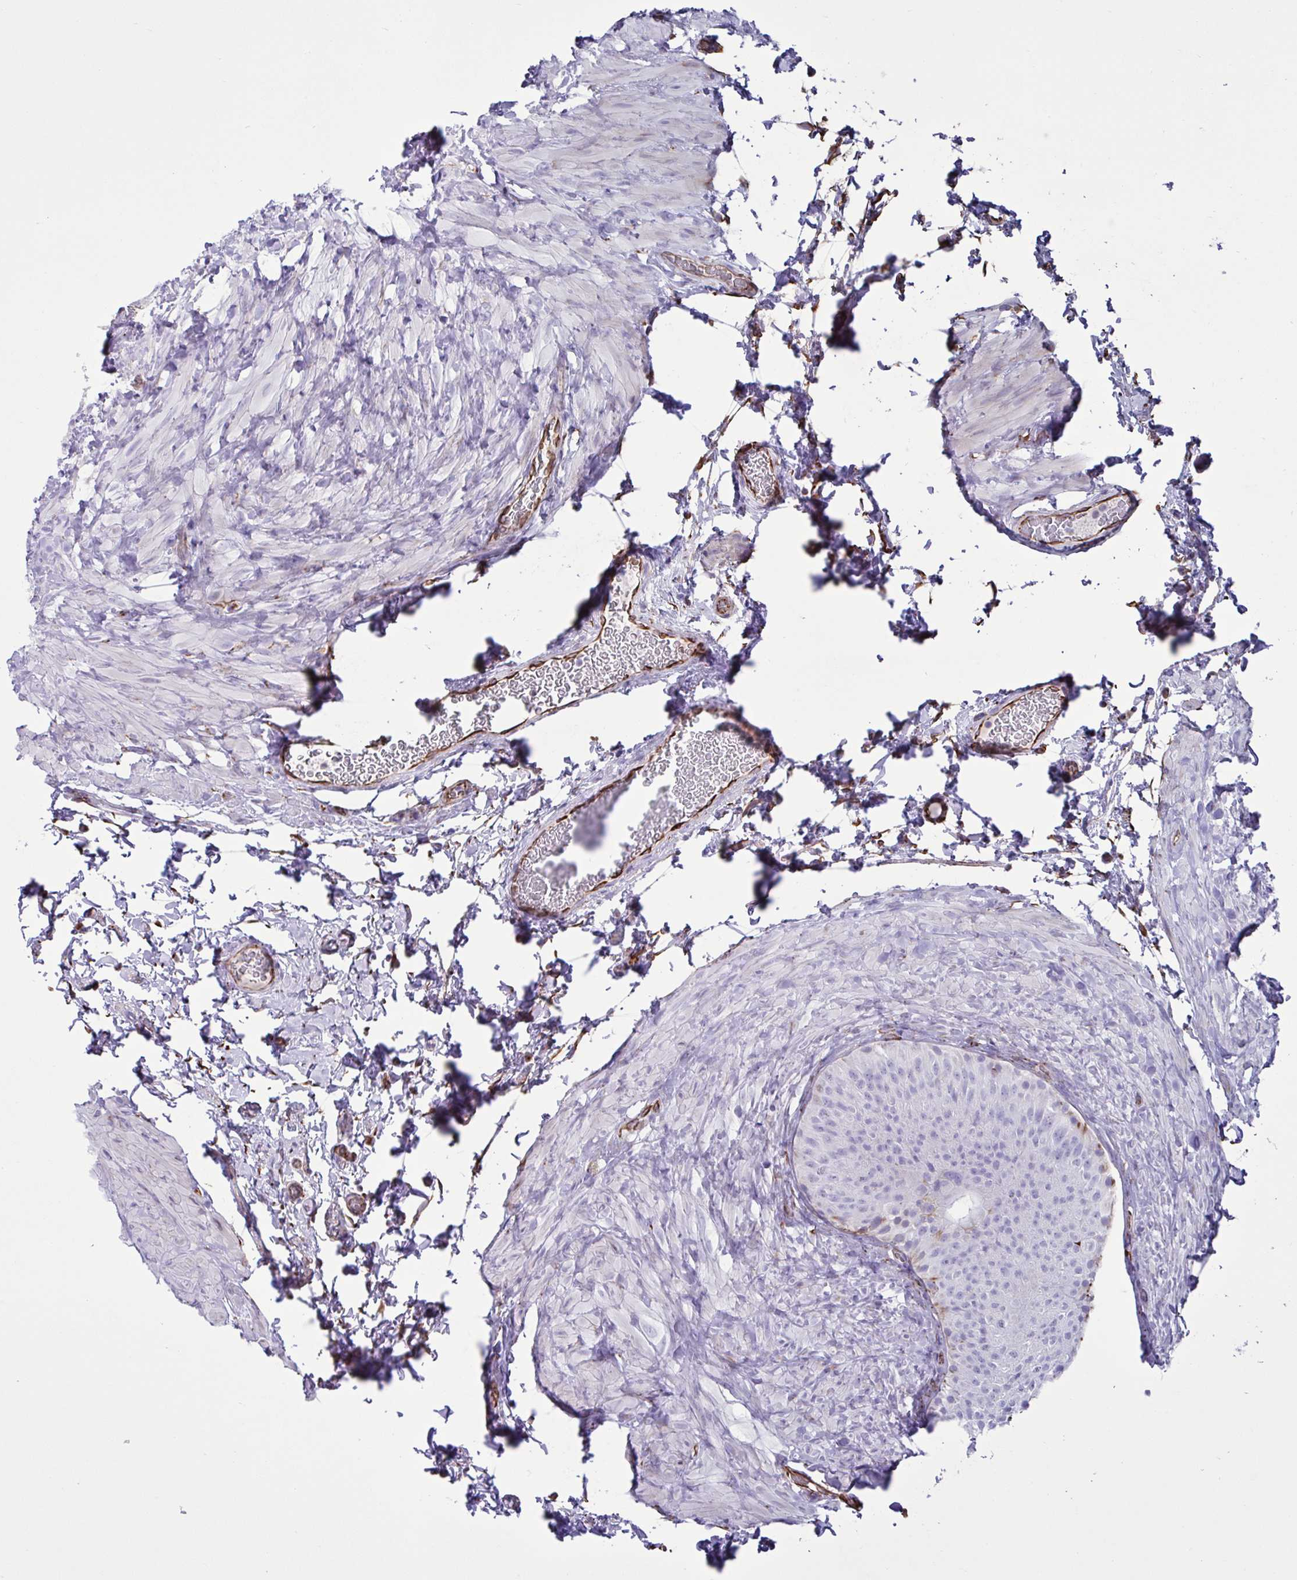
{"staining": {"intensity": "negative", "quantity": "none", "location": "none"}, "tissue": "epididymis", "cell_type": "Glandular cells", "image_type": "normal", "snomed": [{"axis": "morphology", "description": "Normal tissue, NOS"}, {"axis": "topography", "description": "Epididymis, spermatic cord, NOS"}, {"axis": "topography", "description": "Epididymis"}], "caption": "Immunohistochemistry (IHC) of unremarkable human epididymis exhibits no positivity in glandular cells.", "gene": "TMEM86B", "patient": {"sex": "male", "age": 31}}